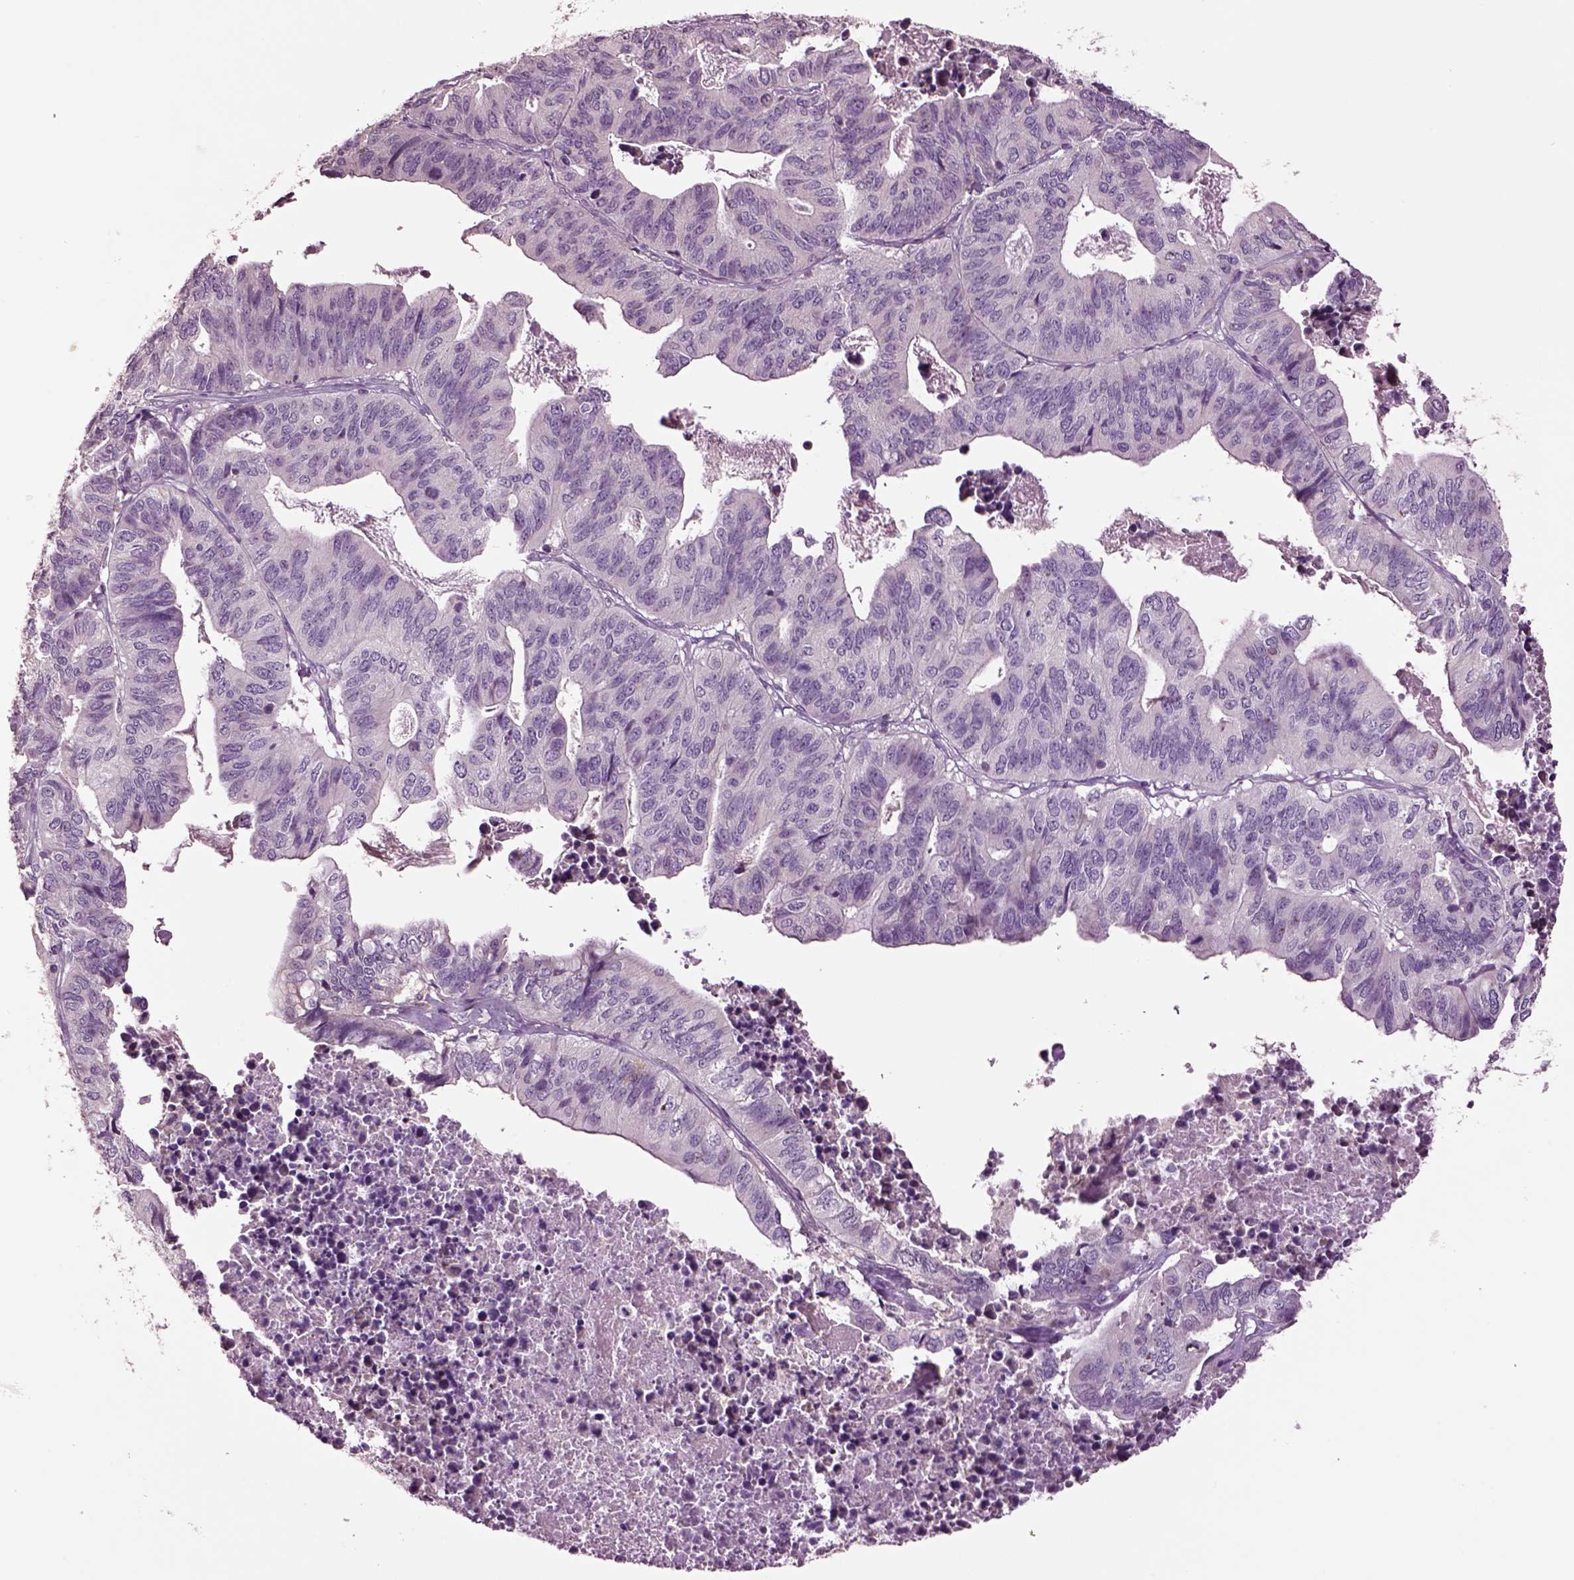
{"staining": {"intensity": "negative", "quantity": "none", "location": "none"}, "tissue": "stomach cancer", "cell_type": "Tumor cells", "image_type": "cancer", "snomed": [{"axis": "morphology", "description": "Adenocarcinoma, NOS"}, {"axis": "topography", "description": "Stomach, upper"}], "caption": "The histopathology image exhibits no significant positivity in tumor cells of stomach cancer.", "gene": "CLPSL1", "patient": {"sex": "female", "age": 67}}